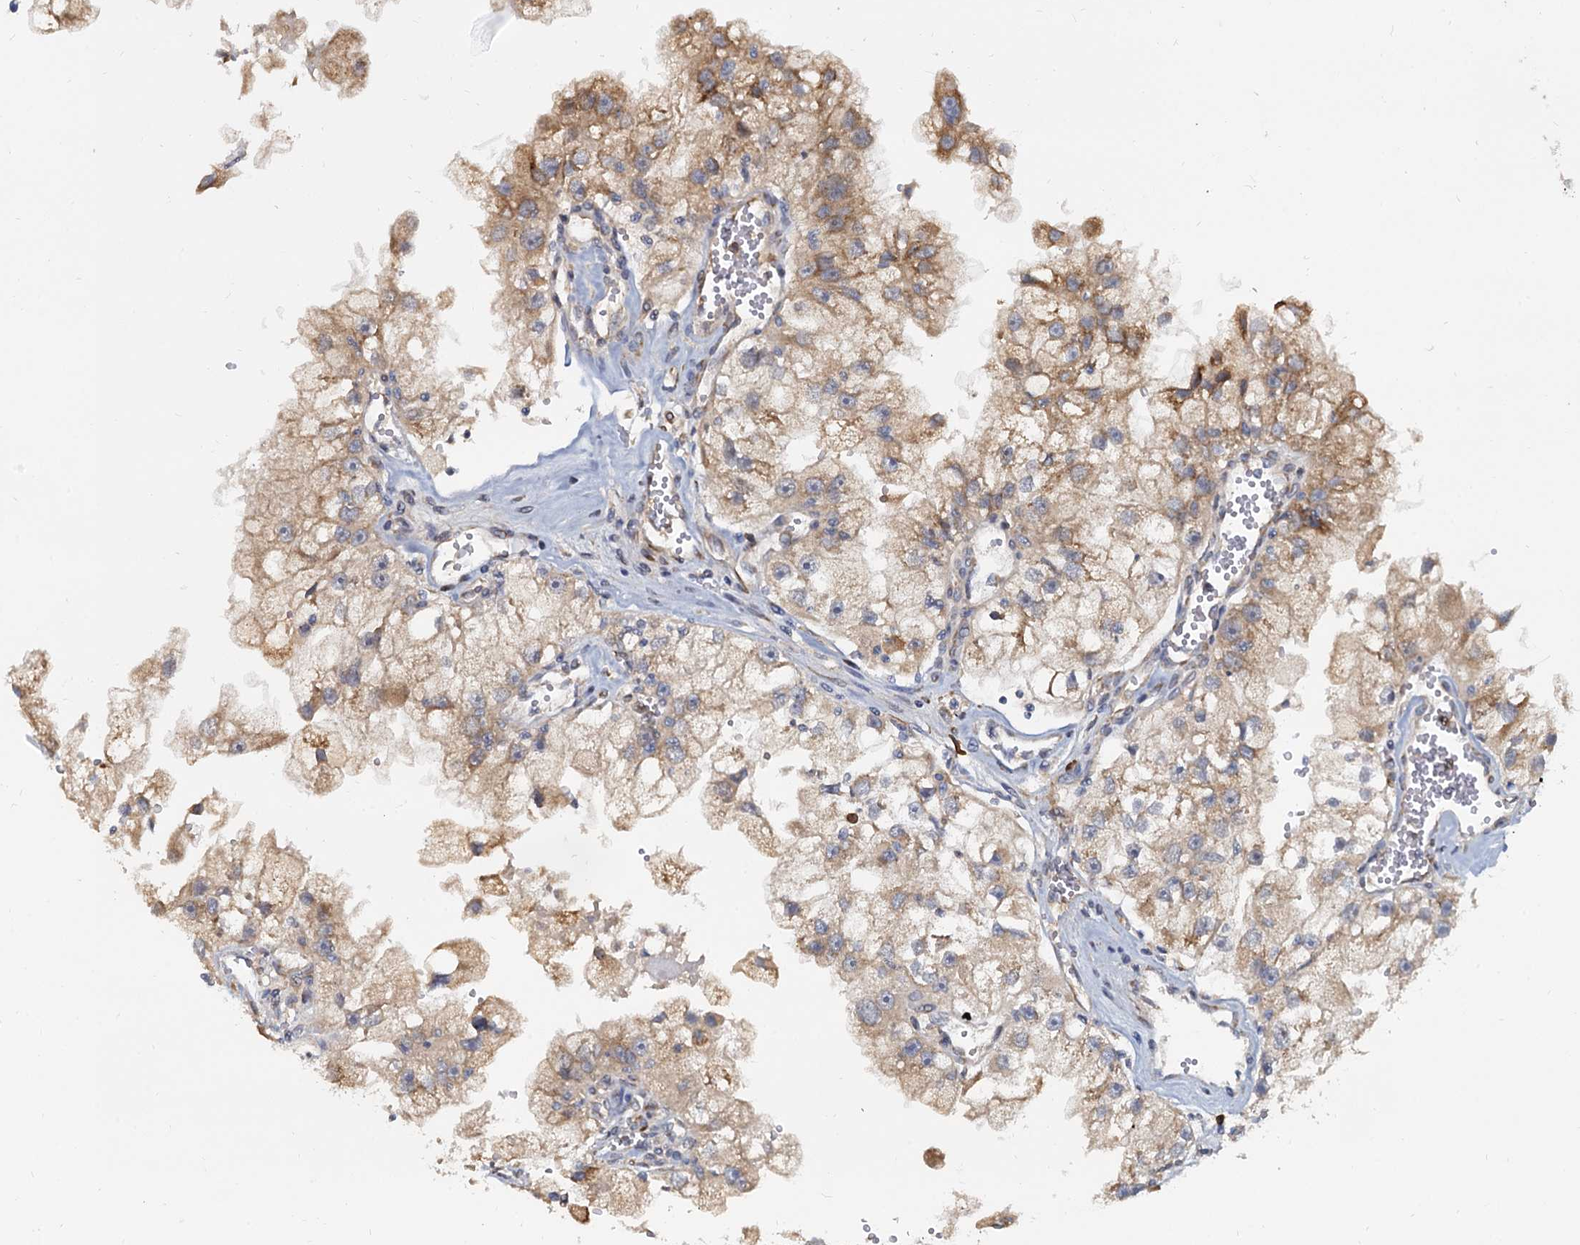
{"staining": {"intensity": "moderate", "quantity": "<25%", "location": "cytoplasmic/membranous"}, "tissue": "renal cancer", "cell_type": "Tumor cells", "image_type": "cancer", "snomed": [{"axis": "morphology", "description": "Adenocarcinoma, NOS"}, {"axis": "topography", "description": "Kidney"}], "caption": "Protein analysis of renal adenocarcinoma tissue shows moderate cytoplasmic/membranous staining in approximately <25% of tumor cells.", "gene": "LRRC51", "patient": {"sex": "male", "age": 63}}